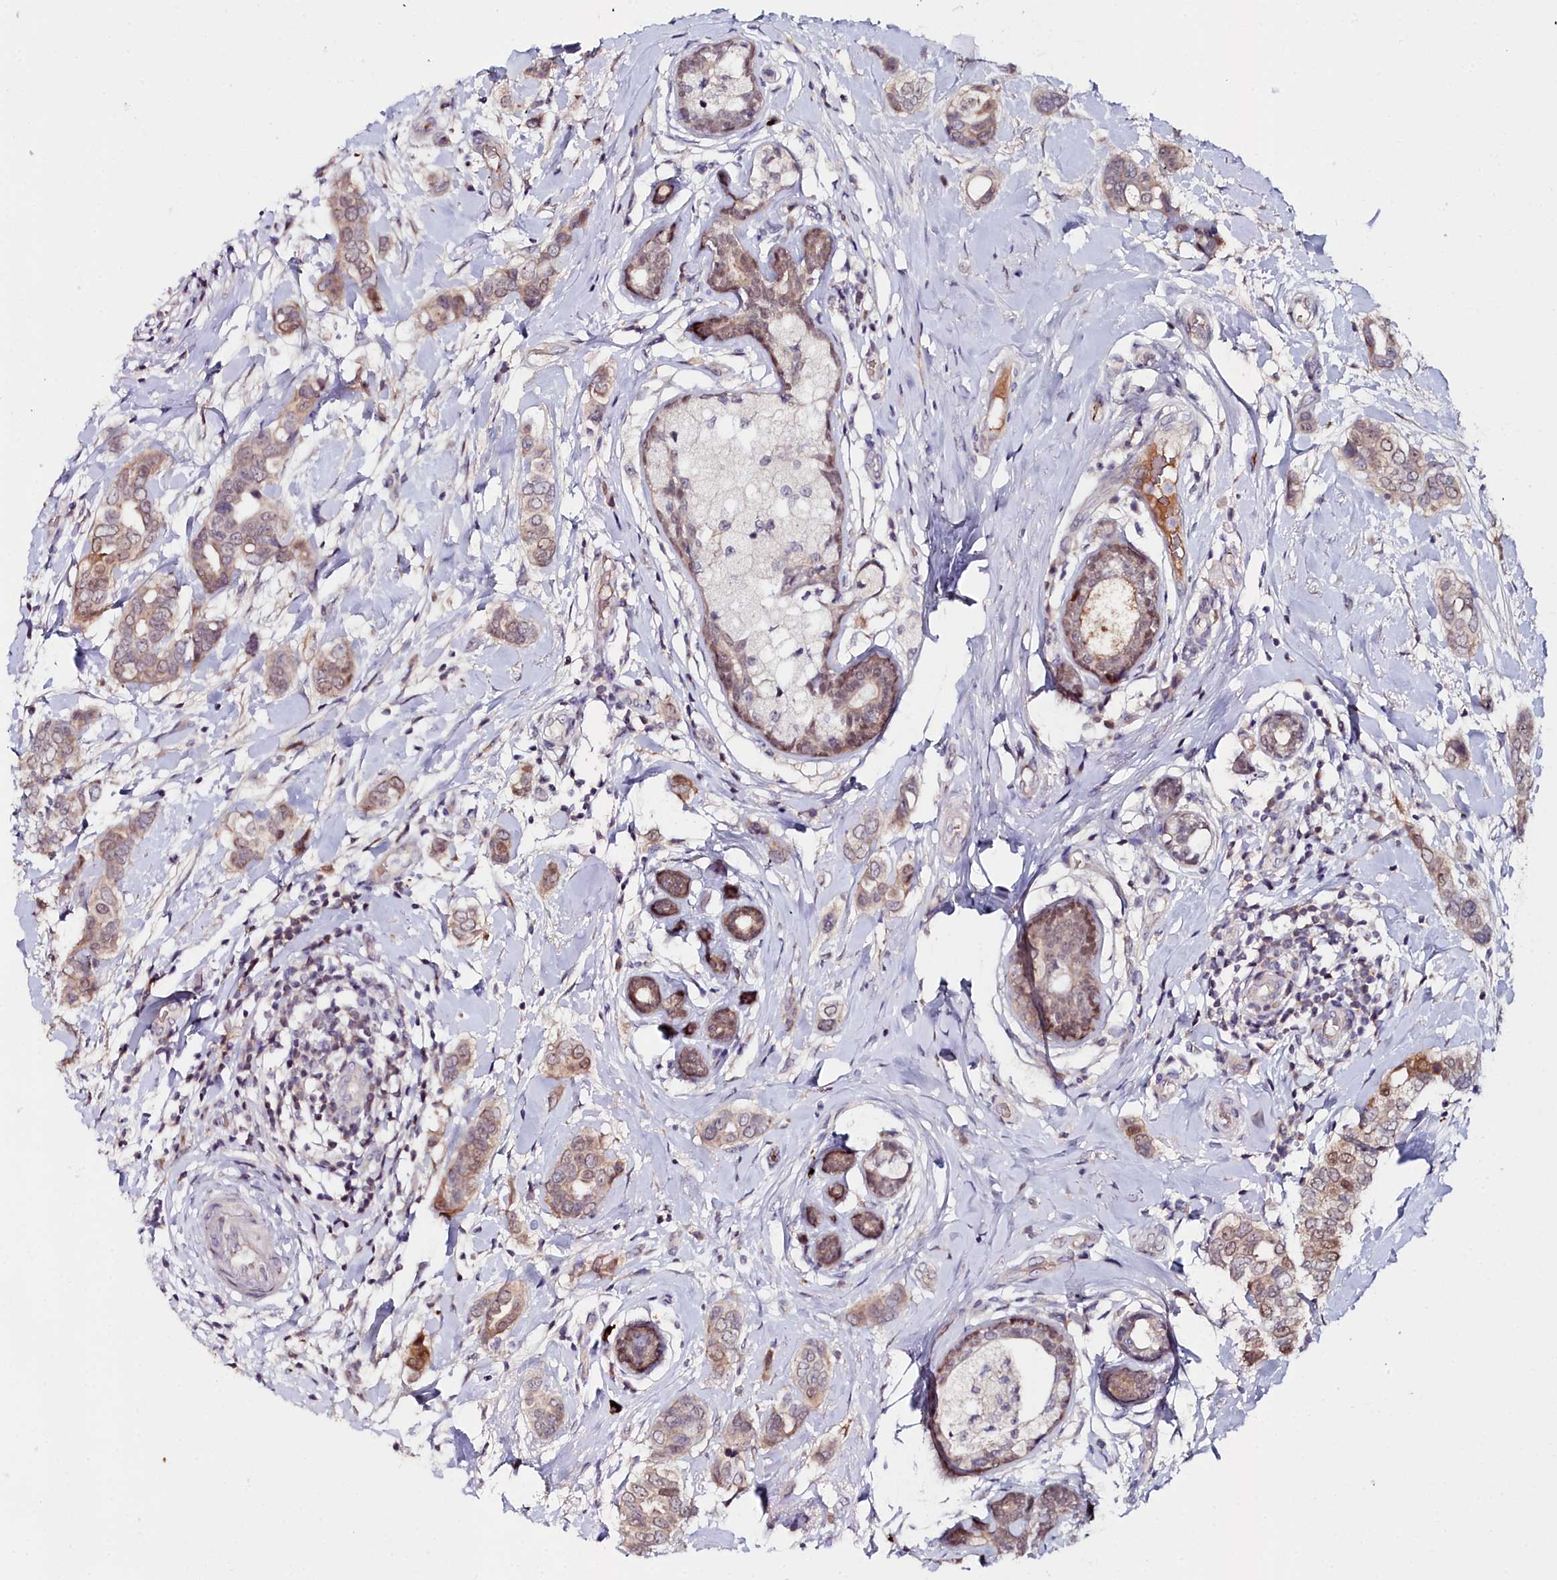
{"staining": {"intensity": "moderate", "quantity": "25%-75%", "location": "cytoplasmic/membranous,nuclear"}, "tissue": "breast cancer", "cell_type": "Tumor cells", "image_type": "cancer", "snomed": [{"axis": "morphology", "description": "Lobular carcinoma"}, {"axis": "topography", "description": "Breast"}], "caption": "Breast cancer stained for a protein (brown) reveals moderate cytoplasmic/membranous and nuclear positive expression in approximately 25%-75% of tumor cells.", "gene": "KCTD18", "patient": {"sex": "female", "age": 51}}